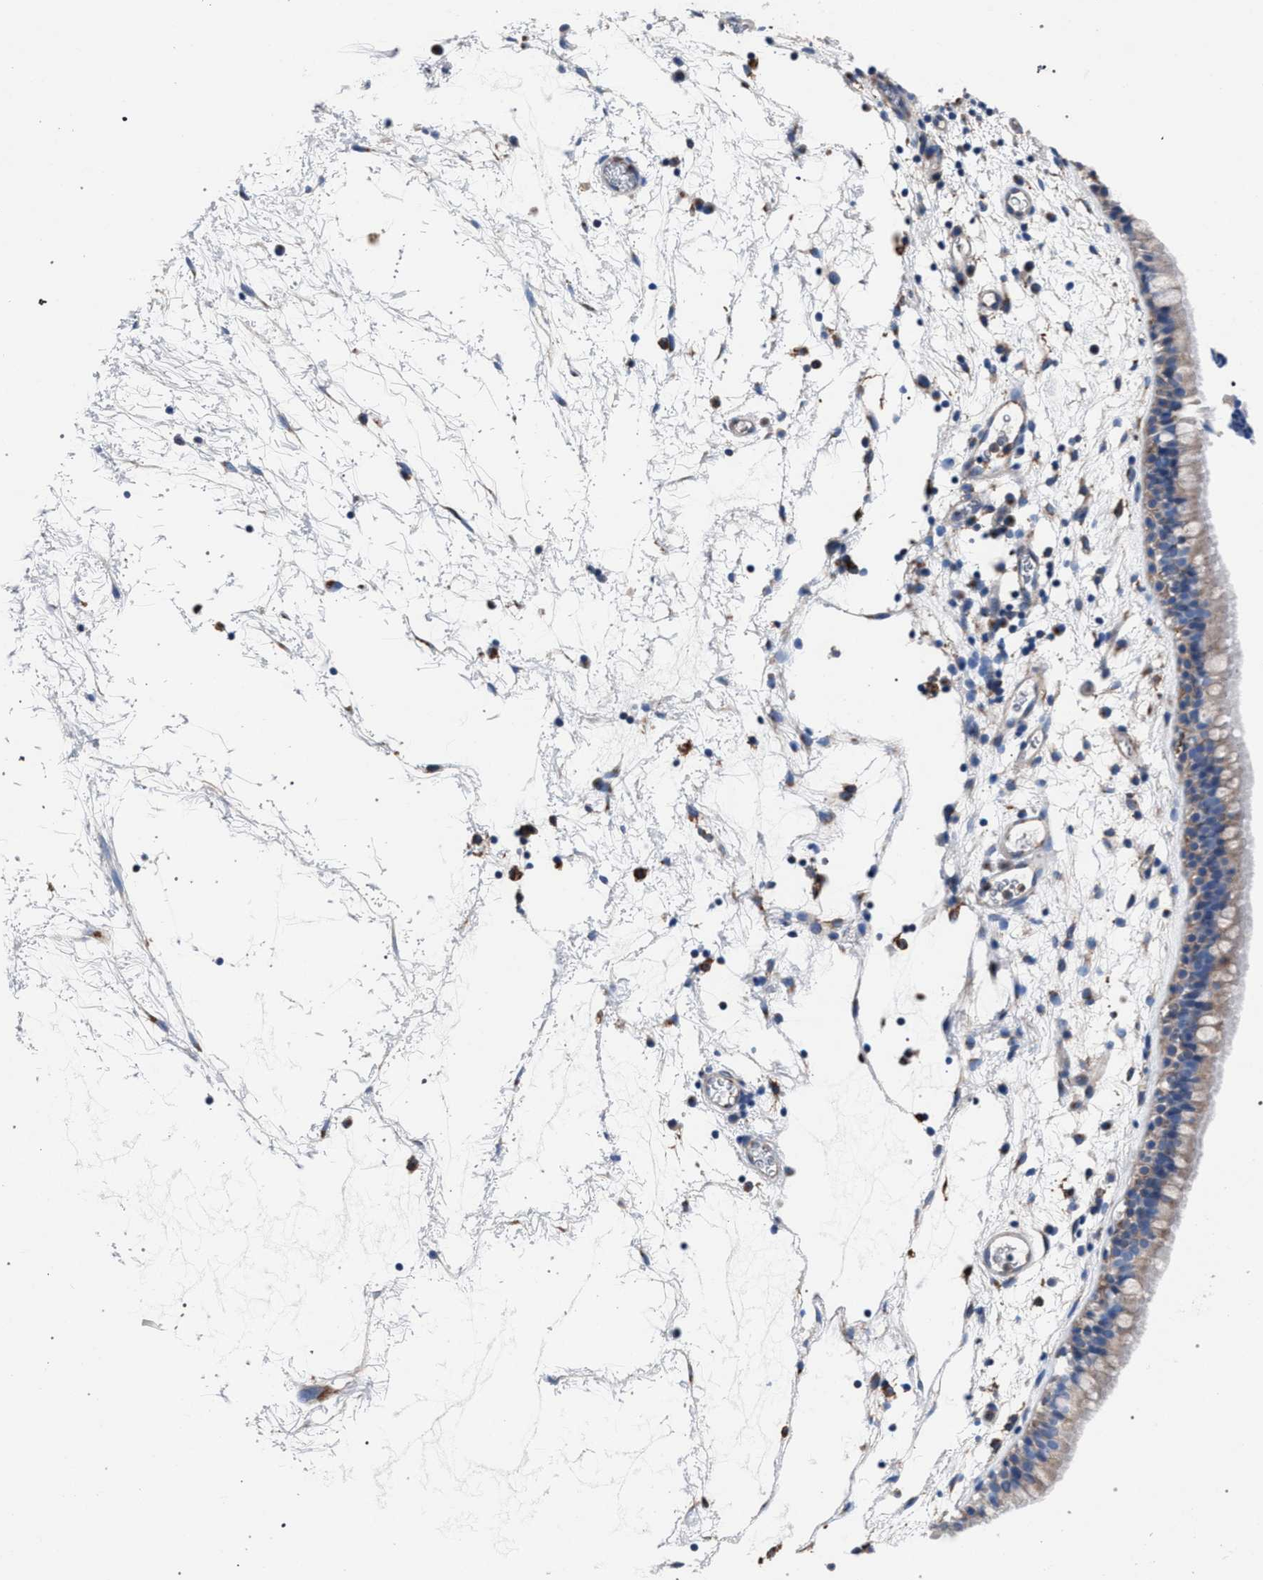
{"staining": {"intensity": "weak", "quantity": ">75%", "location": "cytoplasmic/membranous"}, "tissue": "nasopharynx", "cell_type": "Respiratory epithelial cells", "image_type": "normal", "snomed": [{"axis": "morphology", "description": "Normal tissue, NOS"}, {"axis": "morphology", "description": "Inflammation, NOS"}, {"axis": "topography", "description": "Nasopharynx"}], "caption": "This is an image of IHC staining of unremarkable nasopharynx, which shows weak expression in the cytoplasmic/membranous of respiratory epithelial cells.", "gene": "ATP6V0A1", "patient": {"sex": "male", "age": 48}}